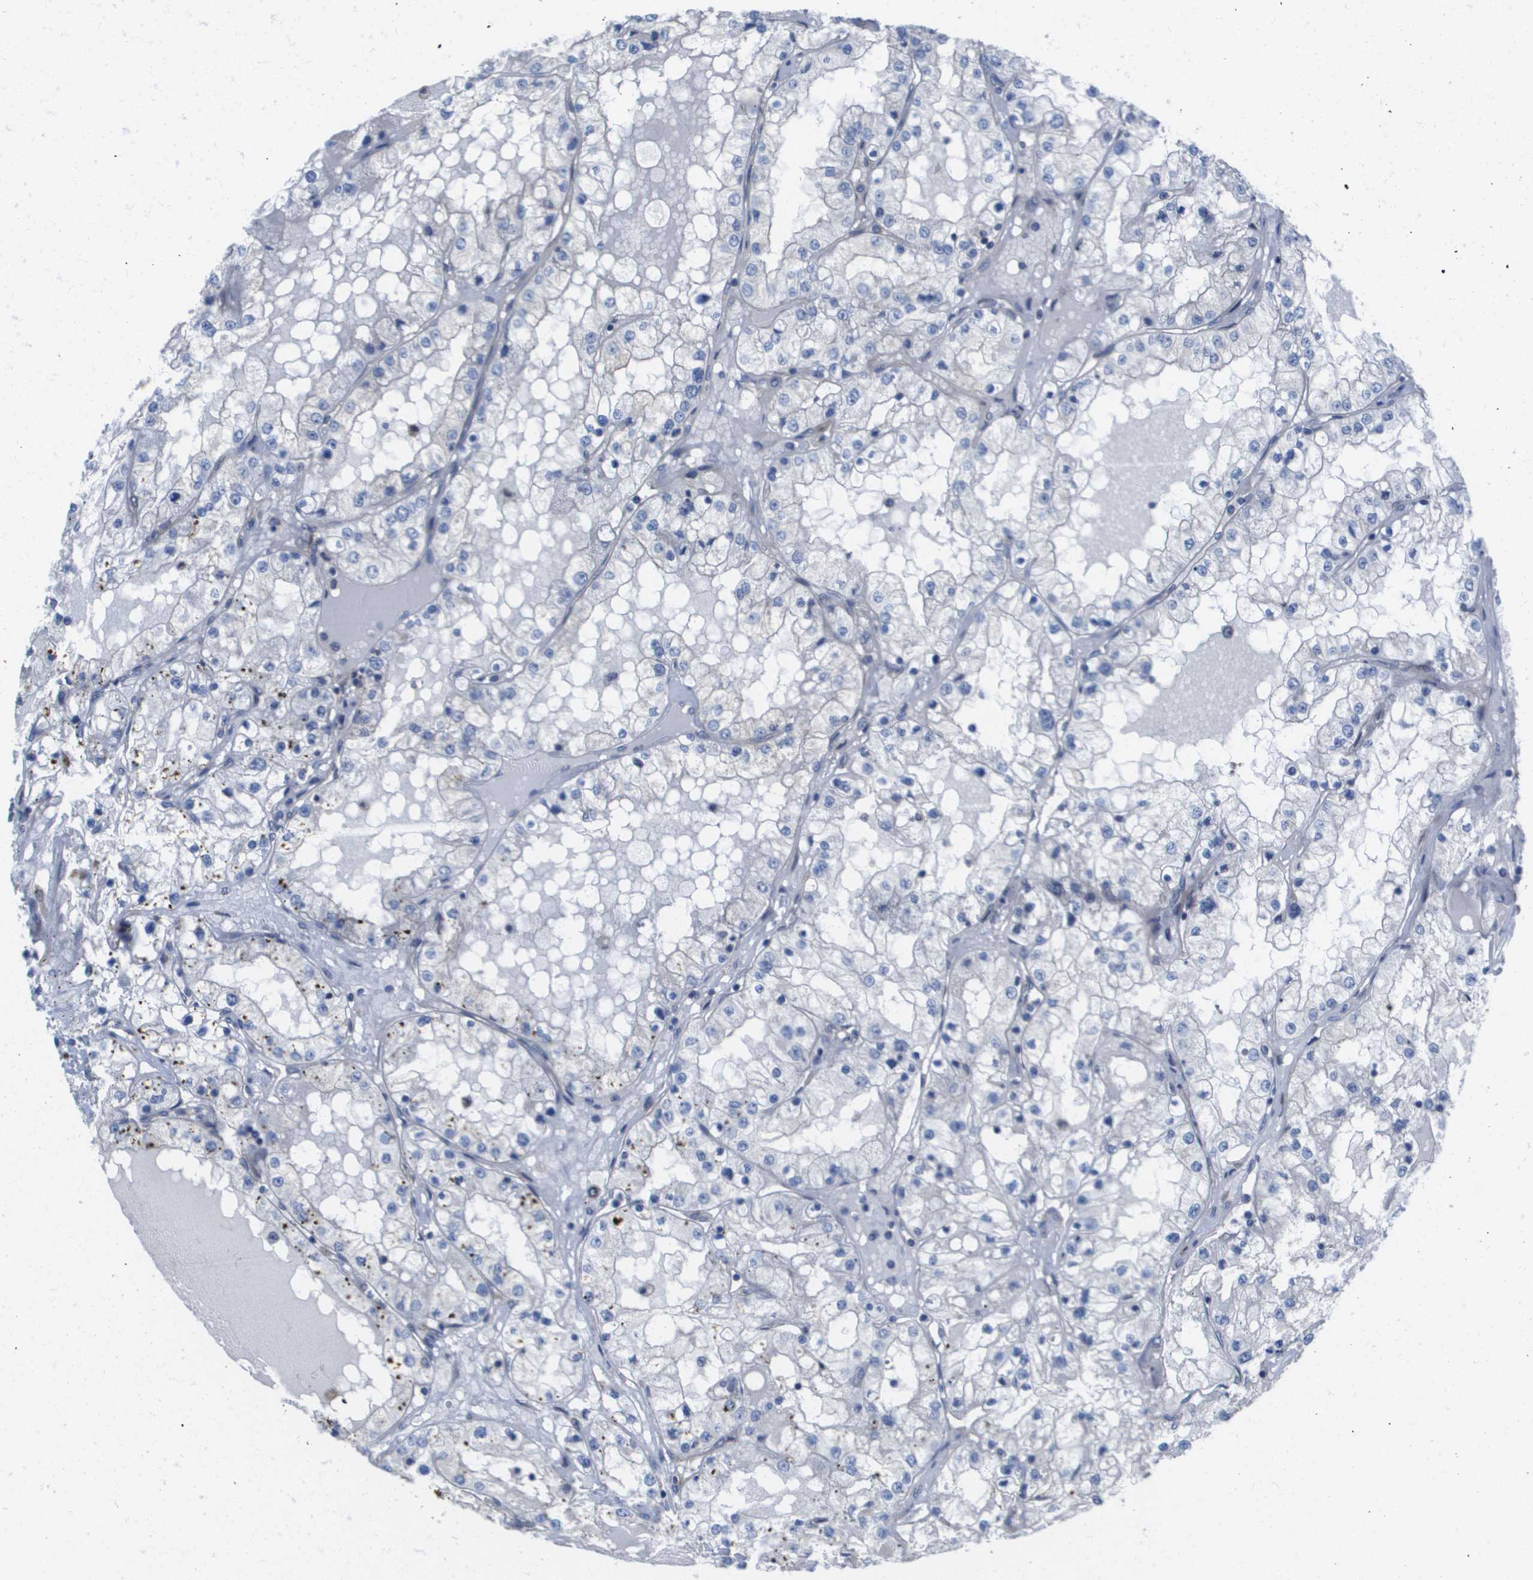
{"staining": {"intensity": "negative", "quantity": "none", "location": "none"}, "tissue": "renal cancer", "cell_type": "Tumor cells", "image_type": "cancer", "snomed": [{"axis": "morphology", "description": "Adenocarcinoma, NOS"}, {"axis": "topography", "description": "Kidney"}], "caption": "Immunohistochemistry histopathology image of renal cancer (adenocarcinoma) stained for a protein (brown), which demonstrates no expression in tumor cells.", "gene": "EIF4G2", "patient": {"sex": "male", "age": 68}}